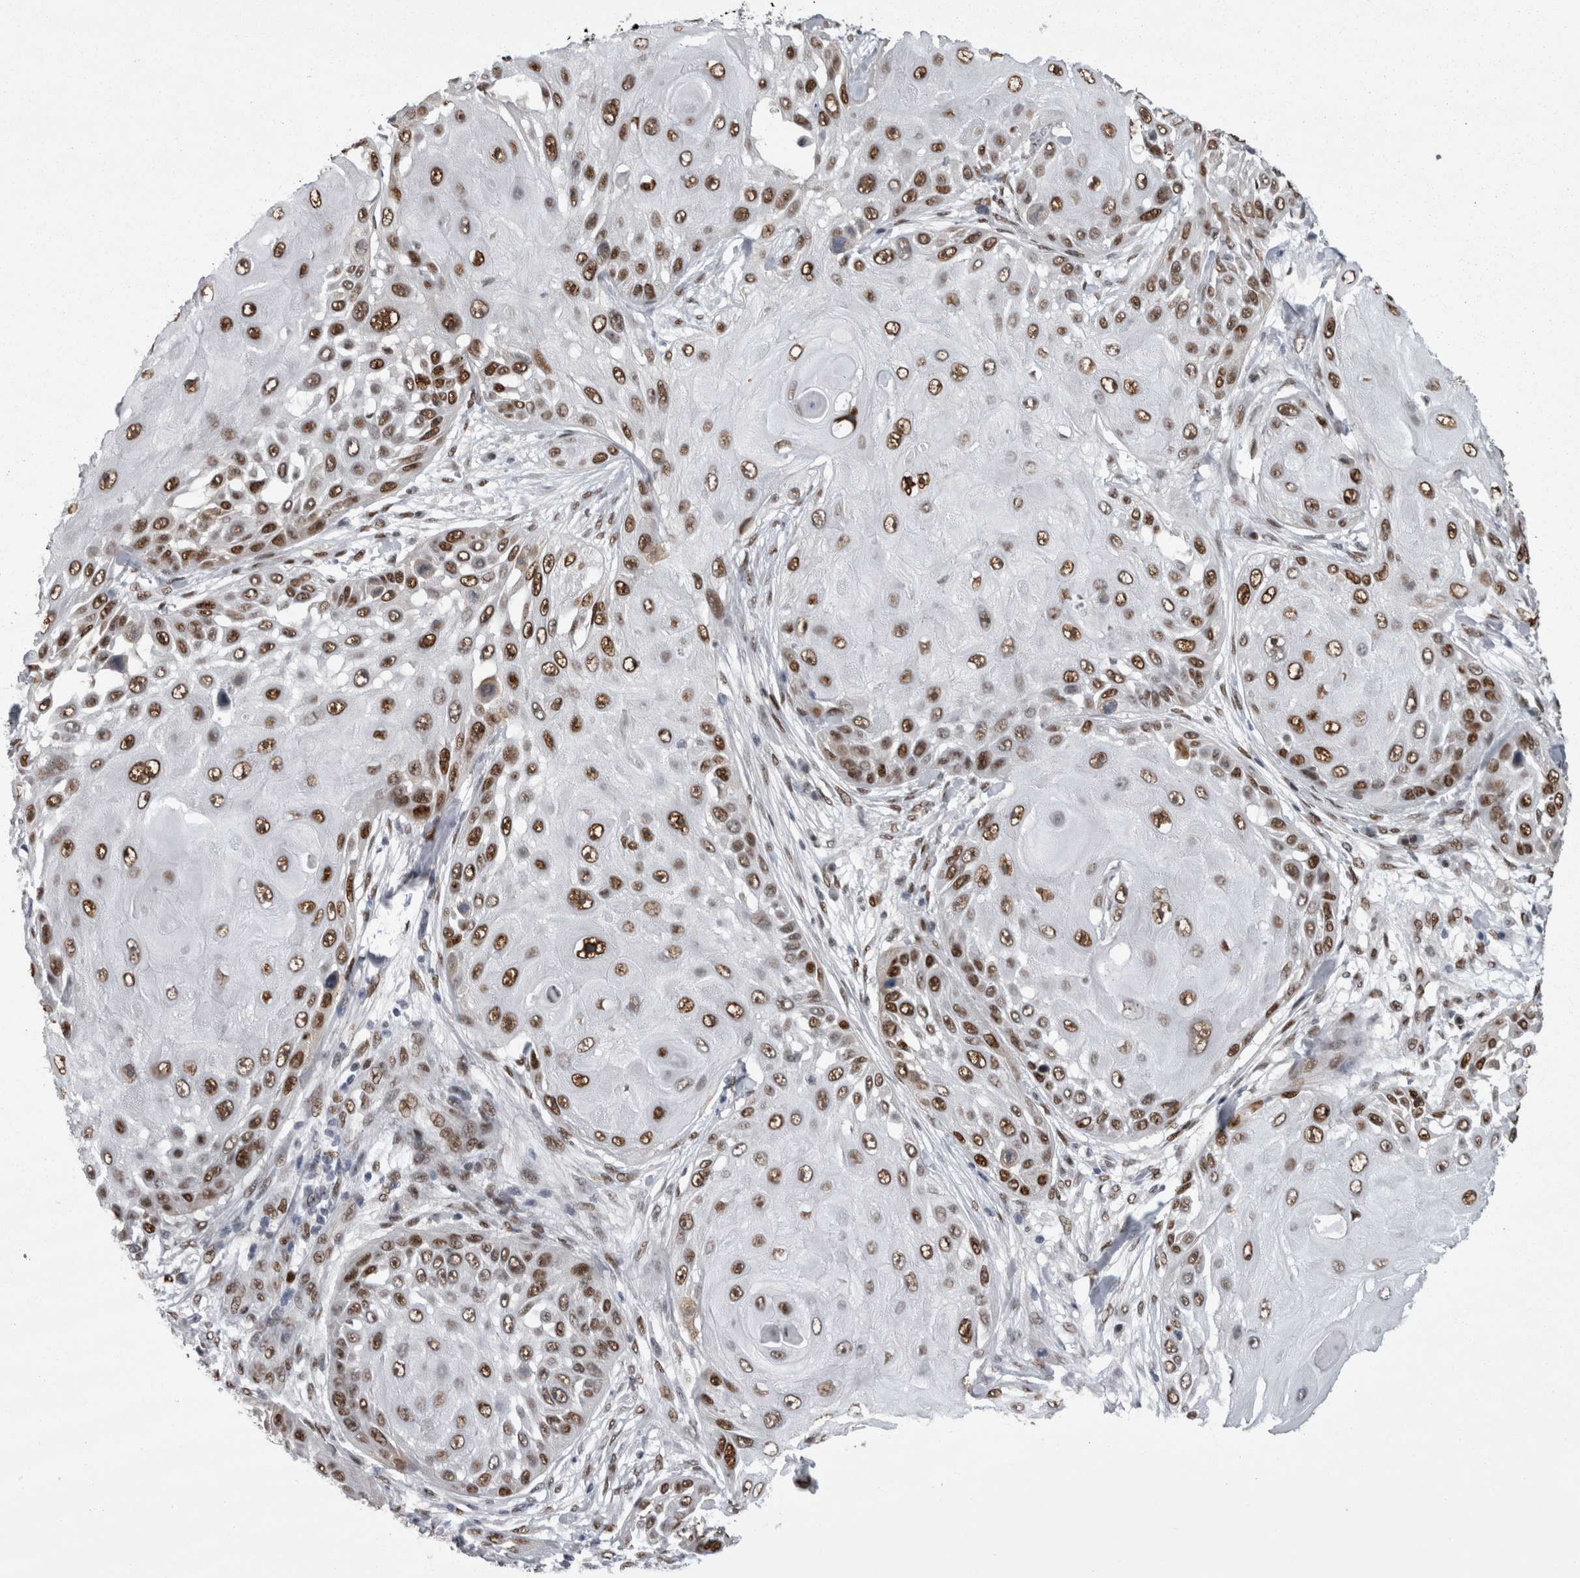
{"staining": {"intensity": "strong", "quantity": ">75%", "location": "nuclear"}, "tissue": "skin cancer", "cell_type": "Tumor cells", "image_type": "cancer", "snomed": [{"axis": "morphology", "description": "Squamous cell carcinoma, NOS"}, {"axis": "topography", "description": "Skin"}], "caption": "A high amount of strong nuclear expression is appreciated in about >75% of tumor cells in skin cancer (squamous cell carcinoma) tissue.", "gene": "C1orf54", "patient": {"sex": "female", "age": 44}}